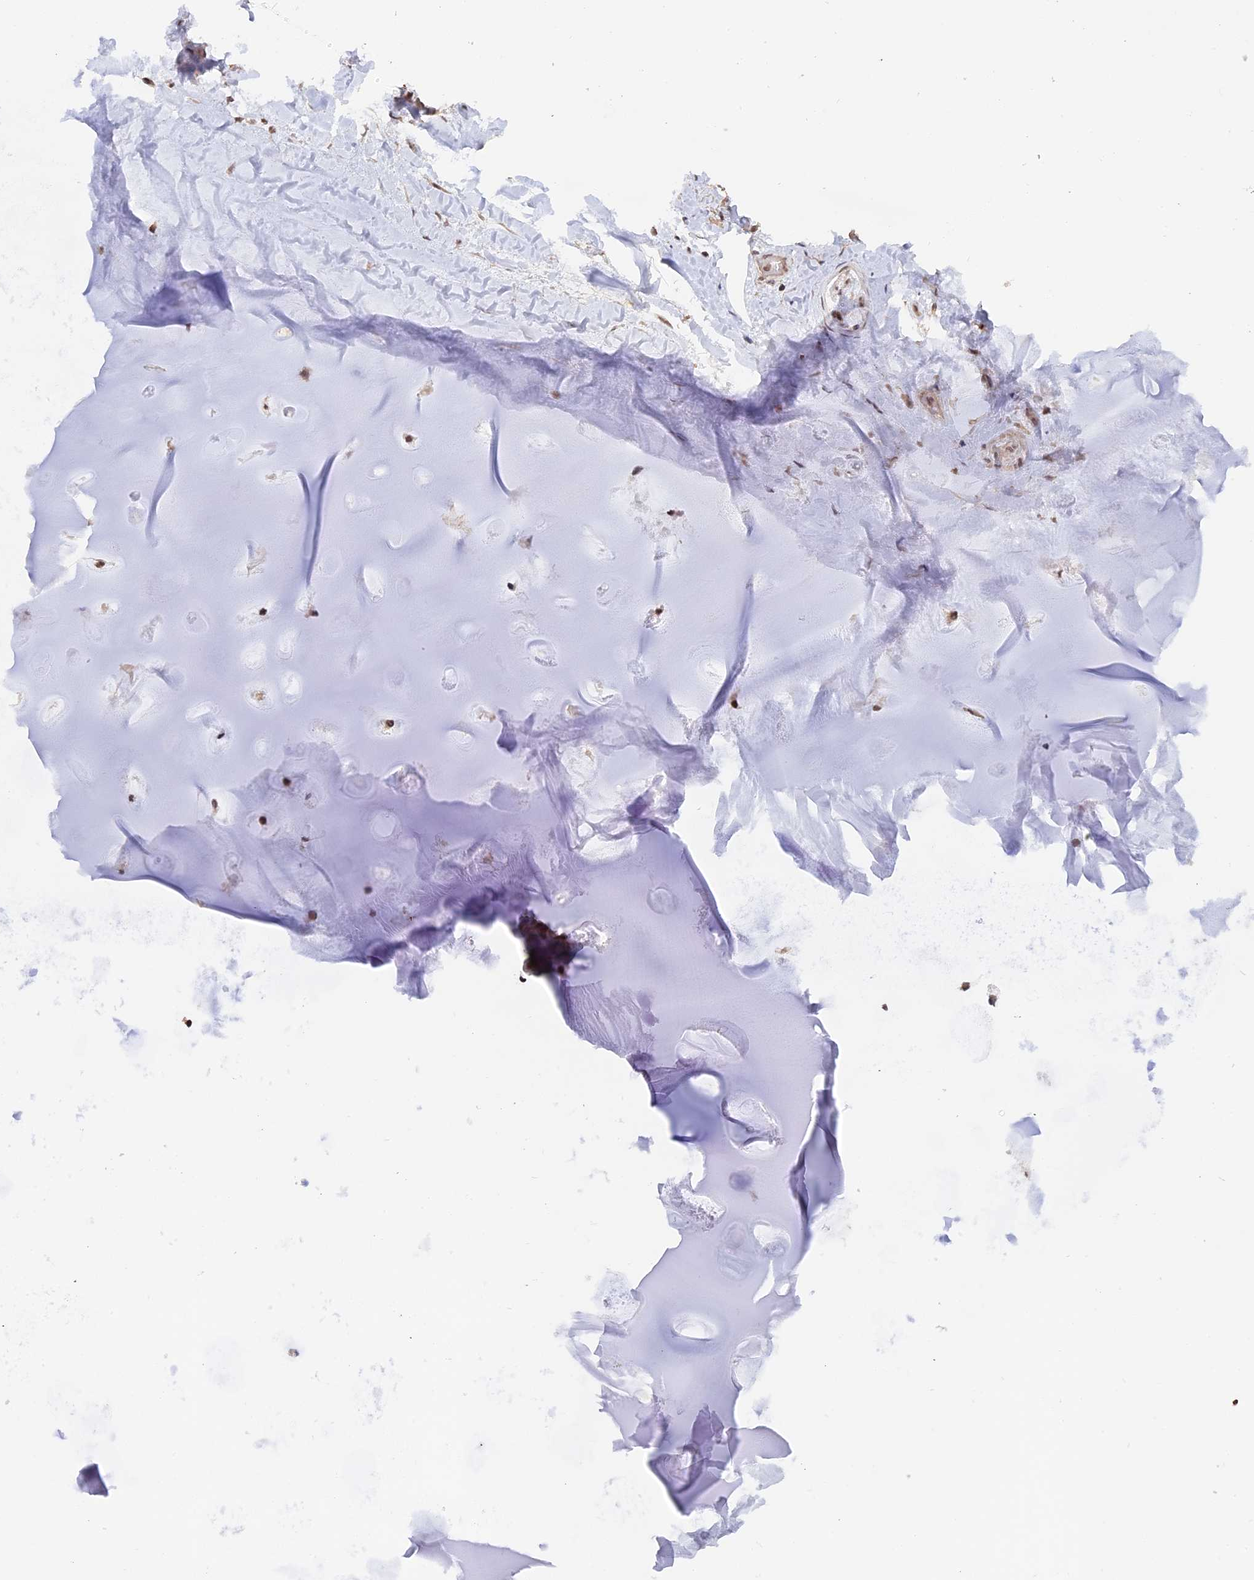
{"staining": {"intensity": "moderate", "quantity": ">75%", "location": "cytoplasmic/membranous,nuclear"}, "tissue": "adipose tissue", "cell_type": "Adipocytes", "image_type": "normal", "snomed": [{"axis": "morphology", "description": "Normal tissue, NOS"}, {"axis": "topography", "description": "Lymph node"}, {"axis": "topography", "description": "Cartilage tissue"}, {"axis": "topography", "description": "Bronchus"}], "caption": "Immunohistochemical staining of normal adipose tissue demonstrates moderate cytoplasmic/membranous,nuclear protein expression in about >75% of adipocytes.", "gene": "RFC5", "patient": {"sex": "male", "age": 63}}